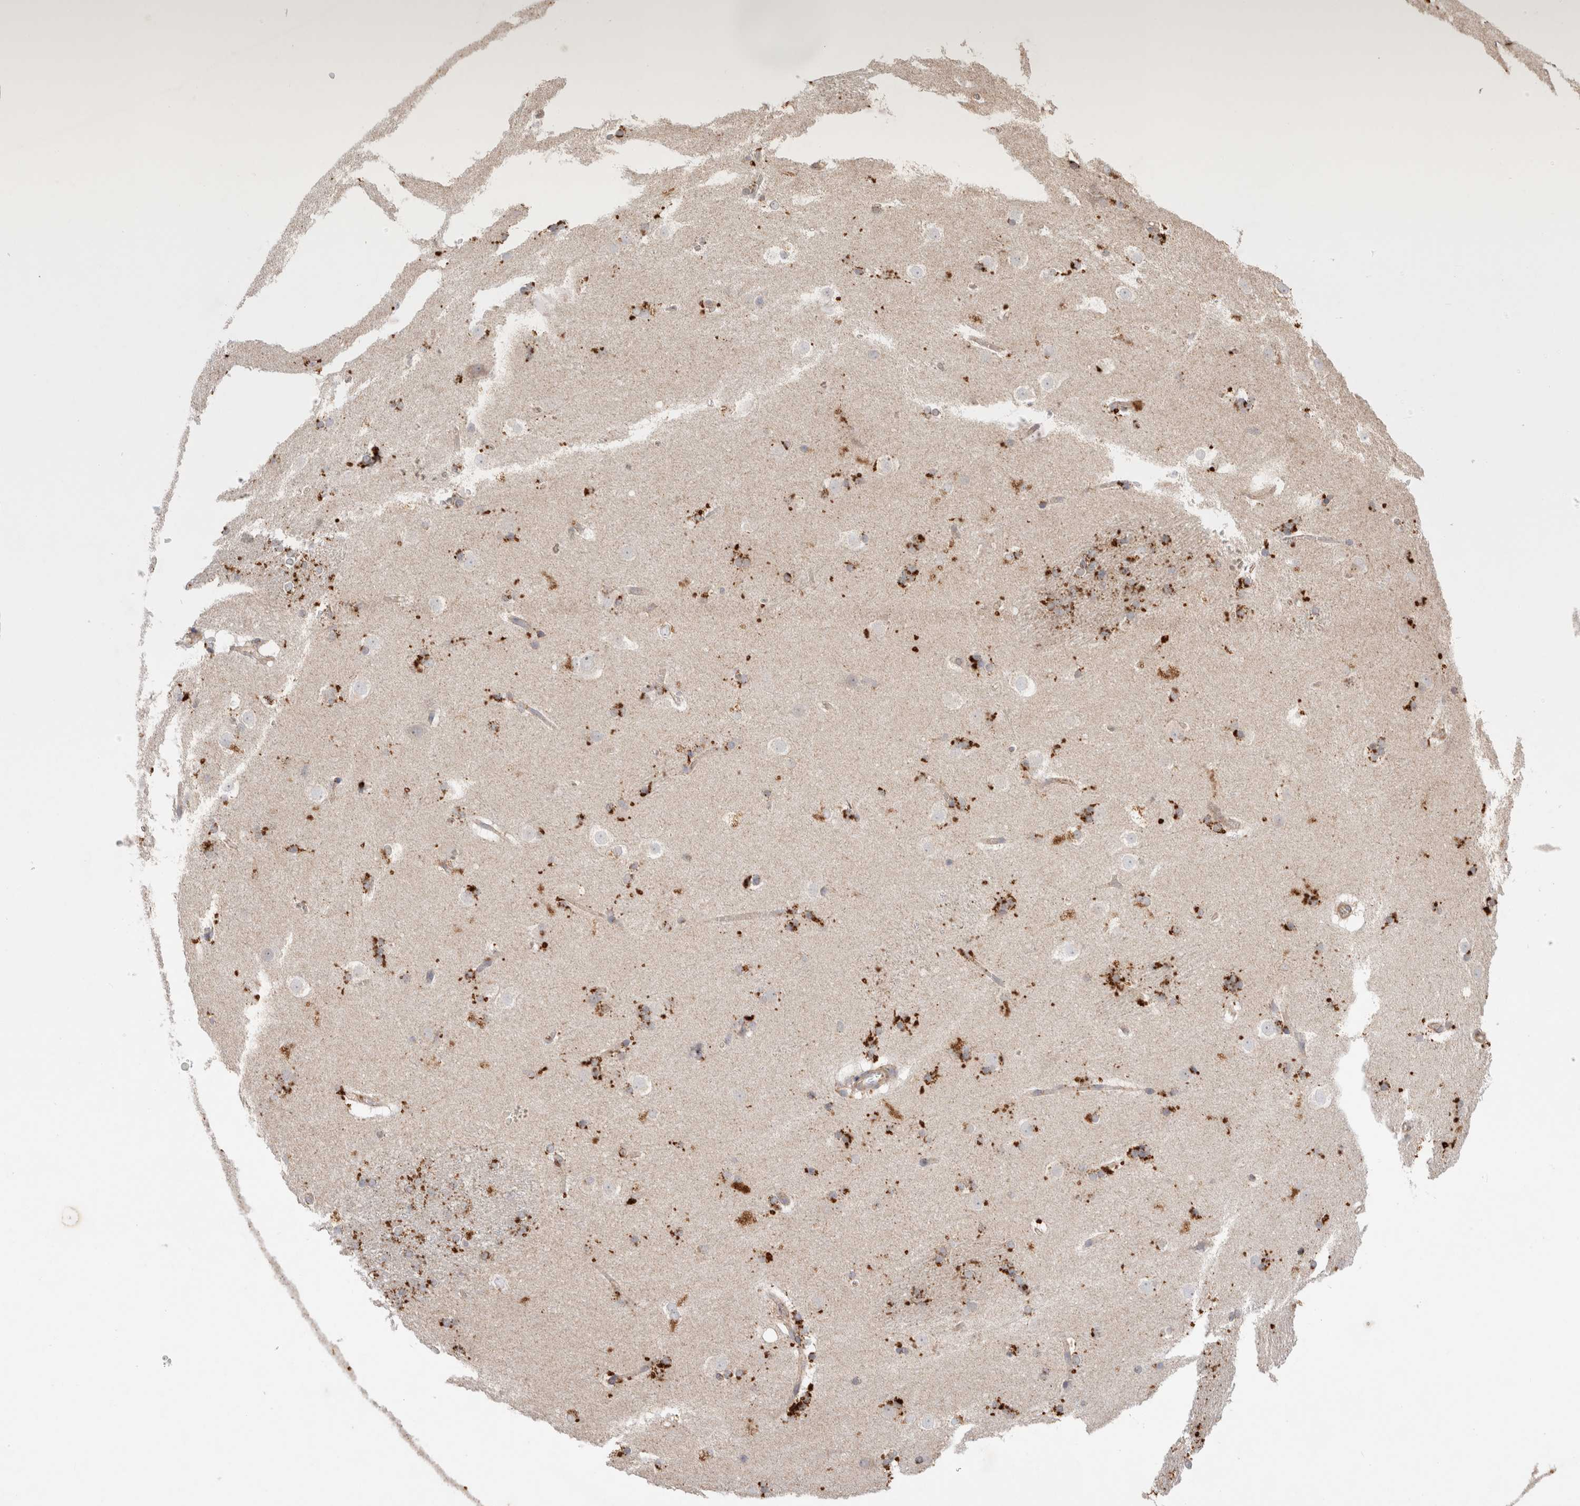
{"staining": {"intensity": "strong", "quantity": "25%-75%", "location": "cytoplasmic/membranous"}, "tissue": "caudate", "cell_type": "Glial cells", "image_type": "normal", "snomed": [{"axis": "morphology", "description": "Normal tissue, NOS"}, {"axis": "topography", "description": "Lateral ventricle wall"}], "caption": "Protein analysis of normal caudate exhibits strong cytoplasmic/membranous staining in approximately 25%-75% of glial cells.", "gene": "NPC1", "patient": {"sex": "female", "age": 19}}